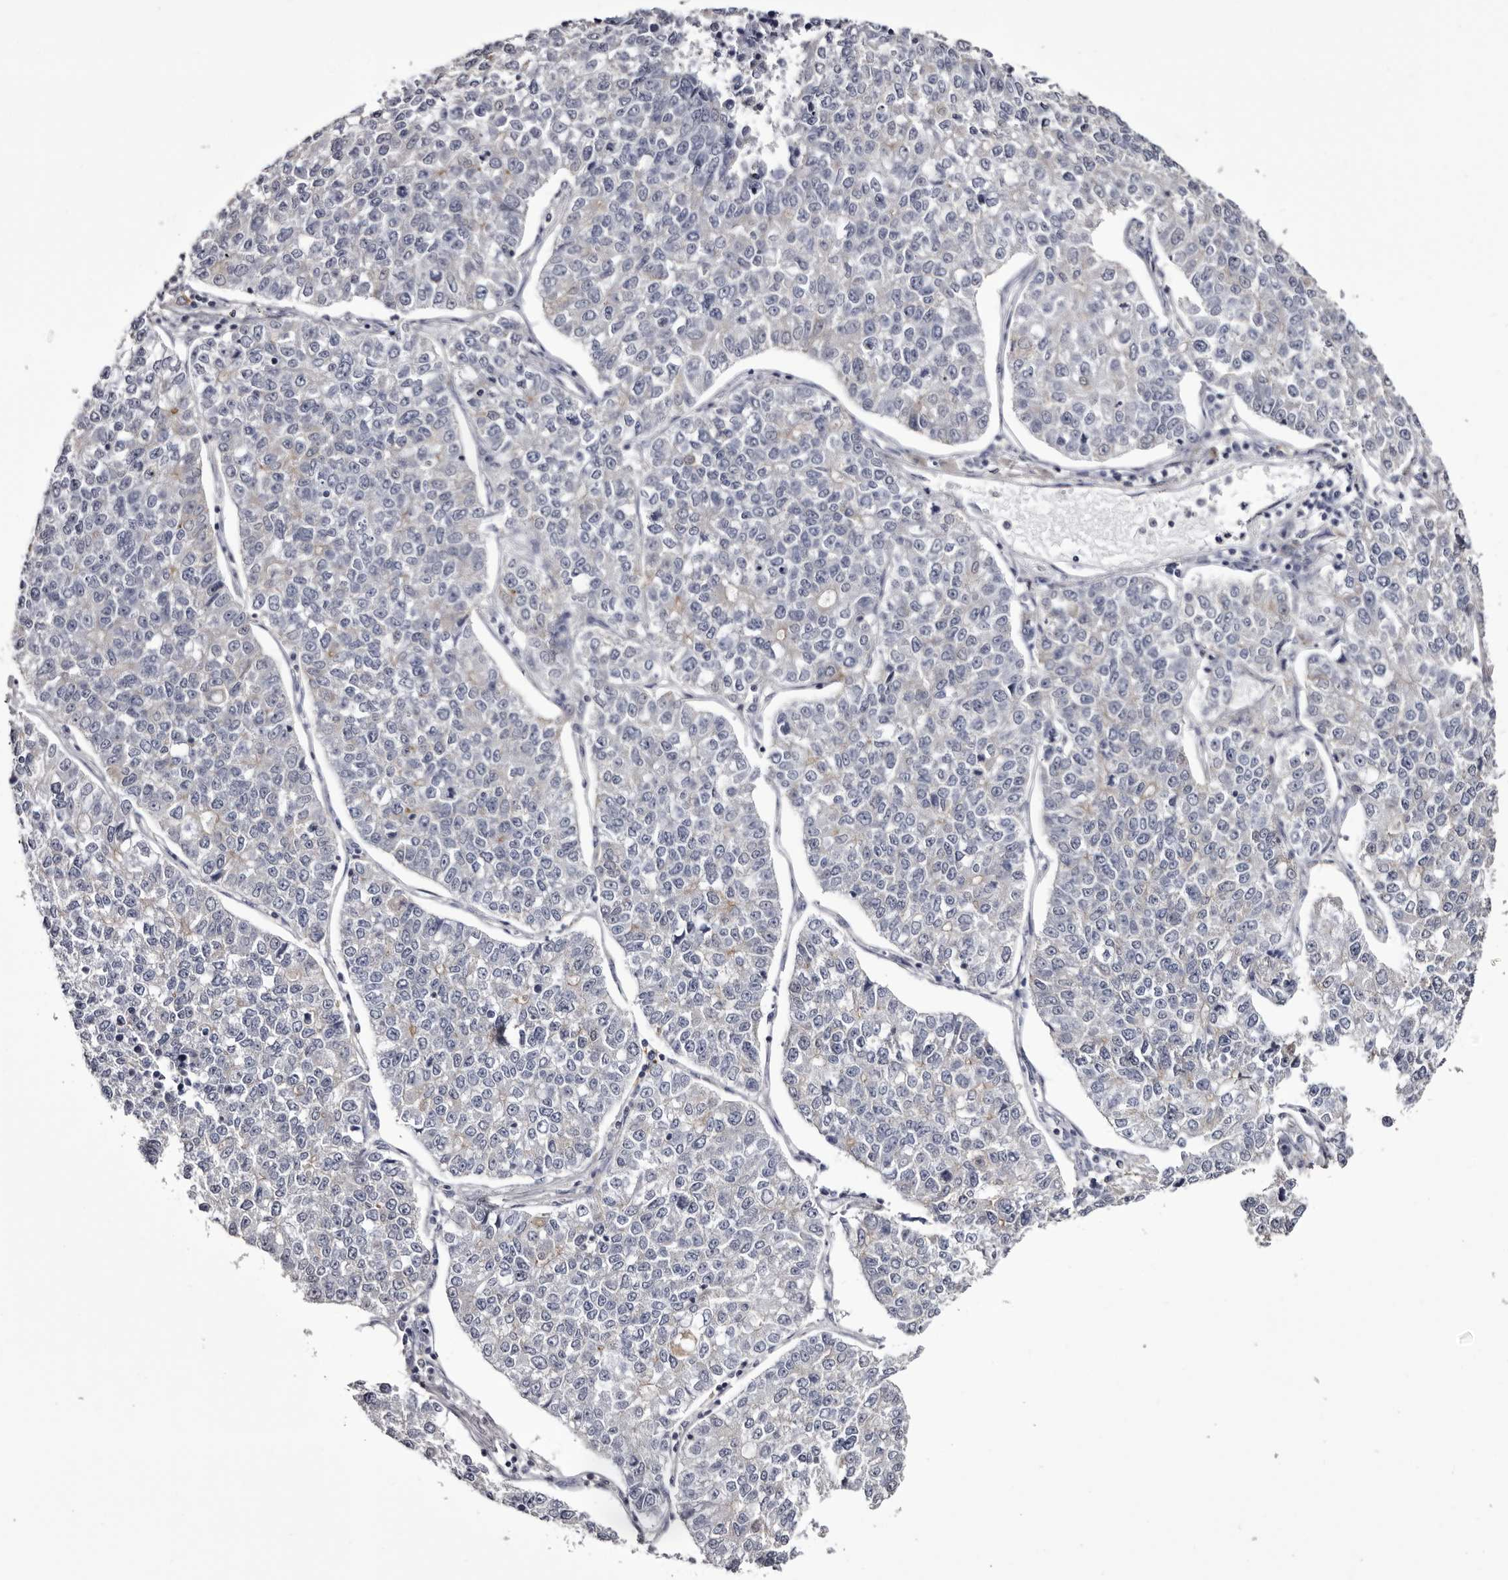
{"staining": {"intensity": "negative", "quantity": "none", "location": "none"}, "tissue": "lung cancer", "cell_type": "Tumor cells", "image_type": "cancer", "snomed": [{"axis": "morphology", "description": "Adenocarcinoma, NOS"}, {"axis": "topography", "description": "Lung"}], "caption": "The photomicrograph displays no staining of tumor cells in lung cancer (adenocarcinoma).", "gene": "LAD1", "patient": {"sex": "male", "age": 49}}